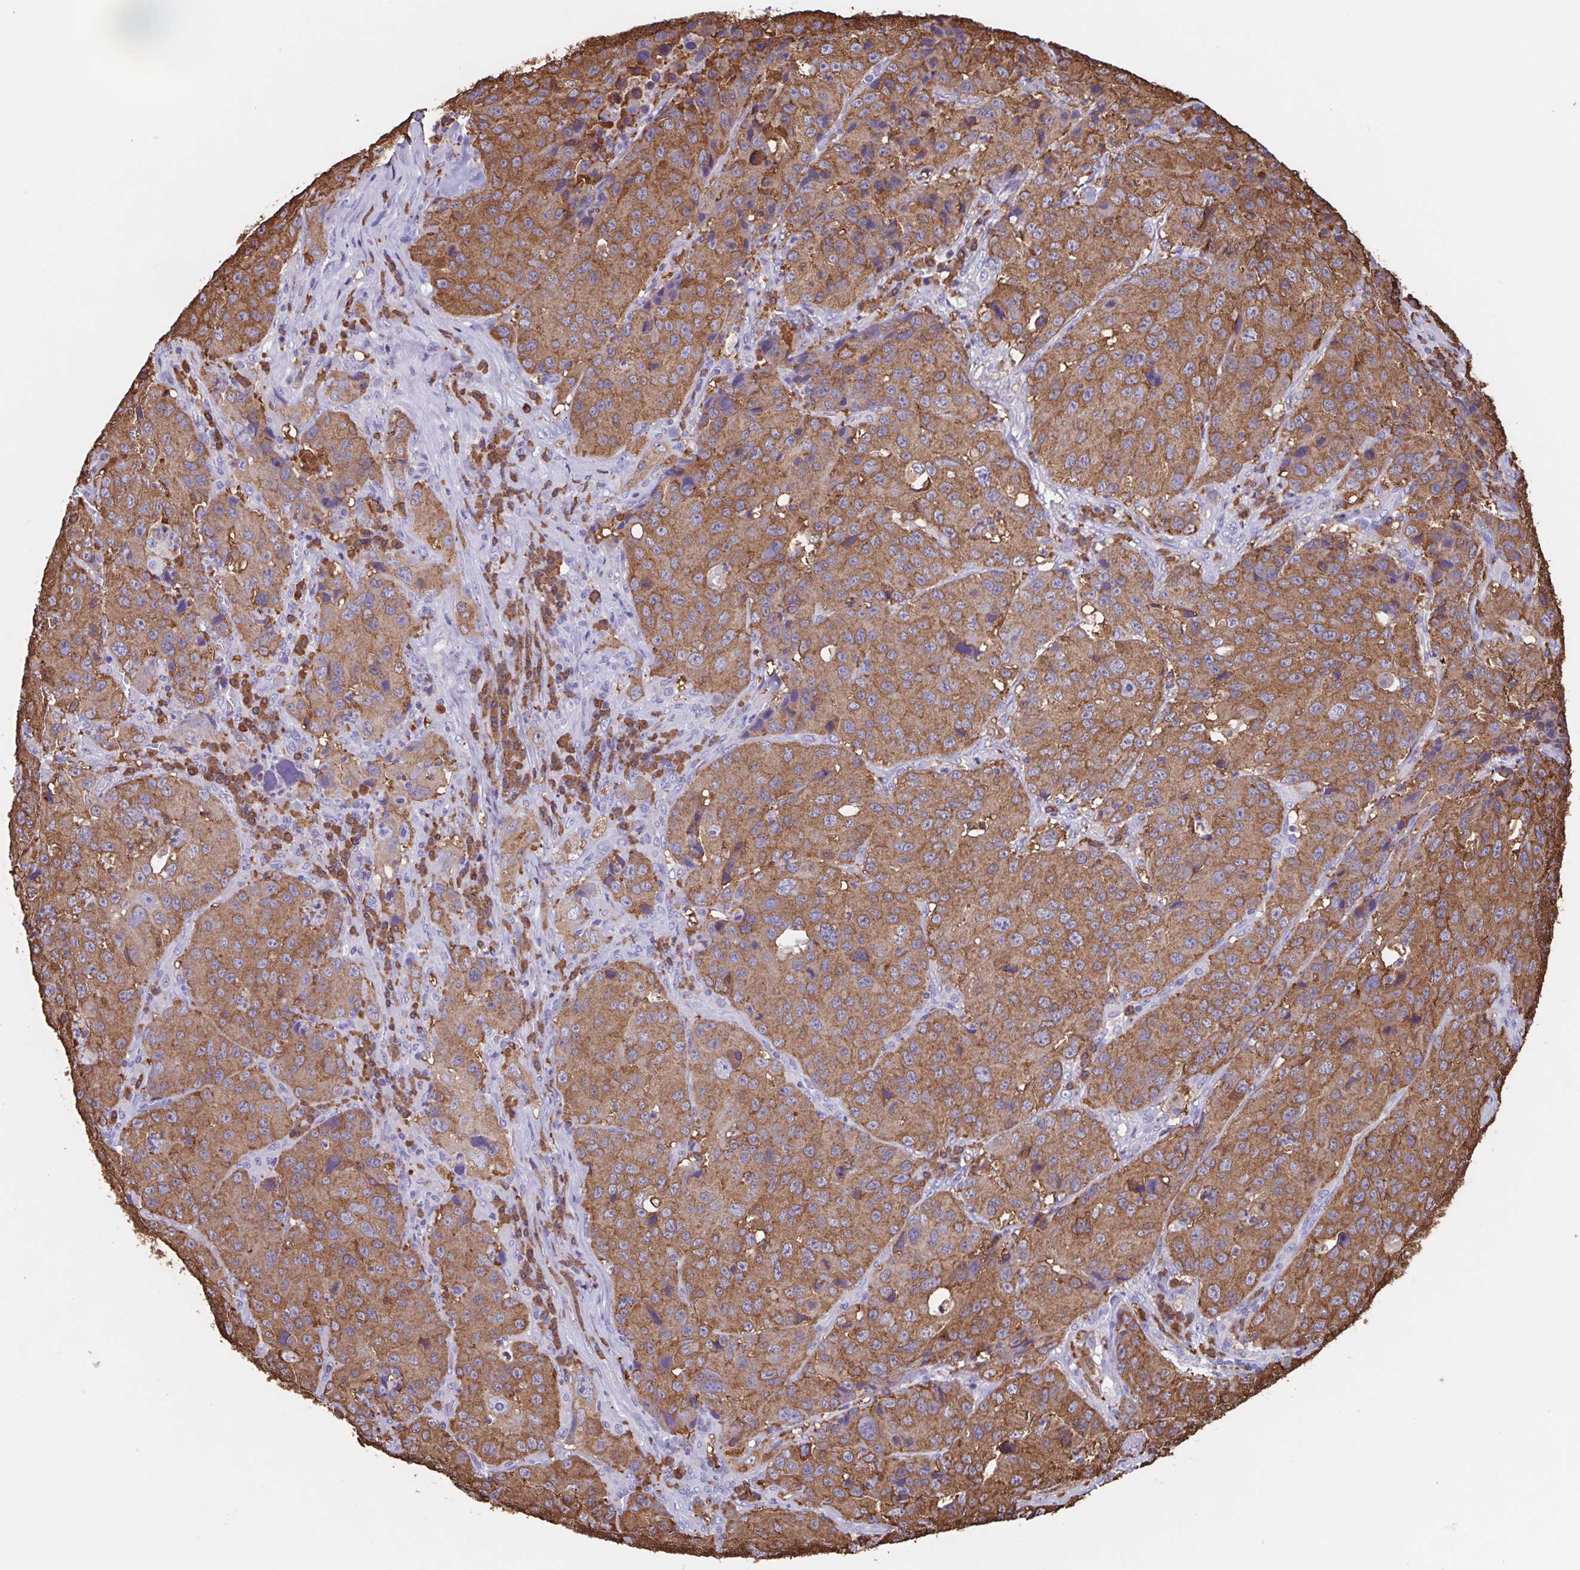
{"staining": {"intensity": "moderate", "quantity": ">75%", "location": "cytoplasmic/membranous"}, "tissue": "stomach cancer", "cell_type": "Tumor cells", "image_type": "cancer", "snomed": [{"axis": "morphology", "description": "Adenocarcinoma, NOS"}, {"axis": "topography", "description": "Stomach"}], "caption": "The image shows a brown stain indicating the presence of a protein in the cytoplasmic/membranous of tumor cells in adenocarcinoma (stomach). Using DAB (brown) and hematoxylin (blue) stains, captured at high magnification using brightfield microscopy.", "gene": "TPD52", "patient": {"sex": "male", "age": 71}}